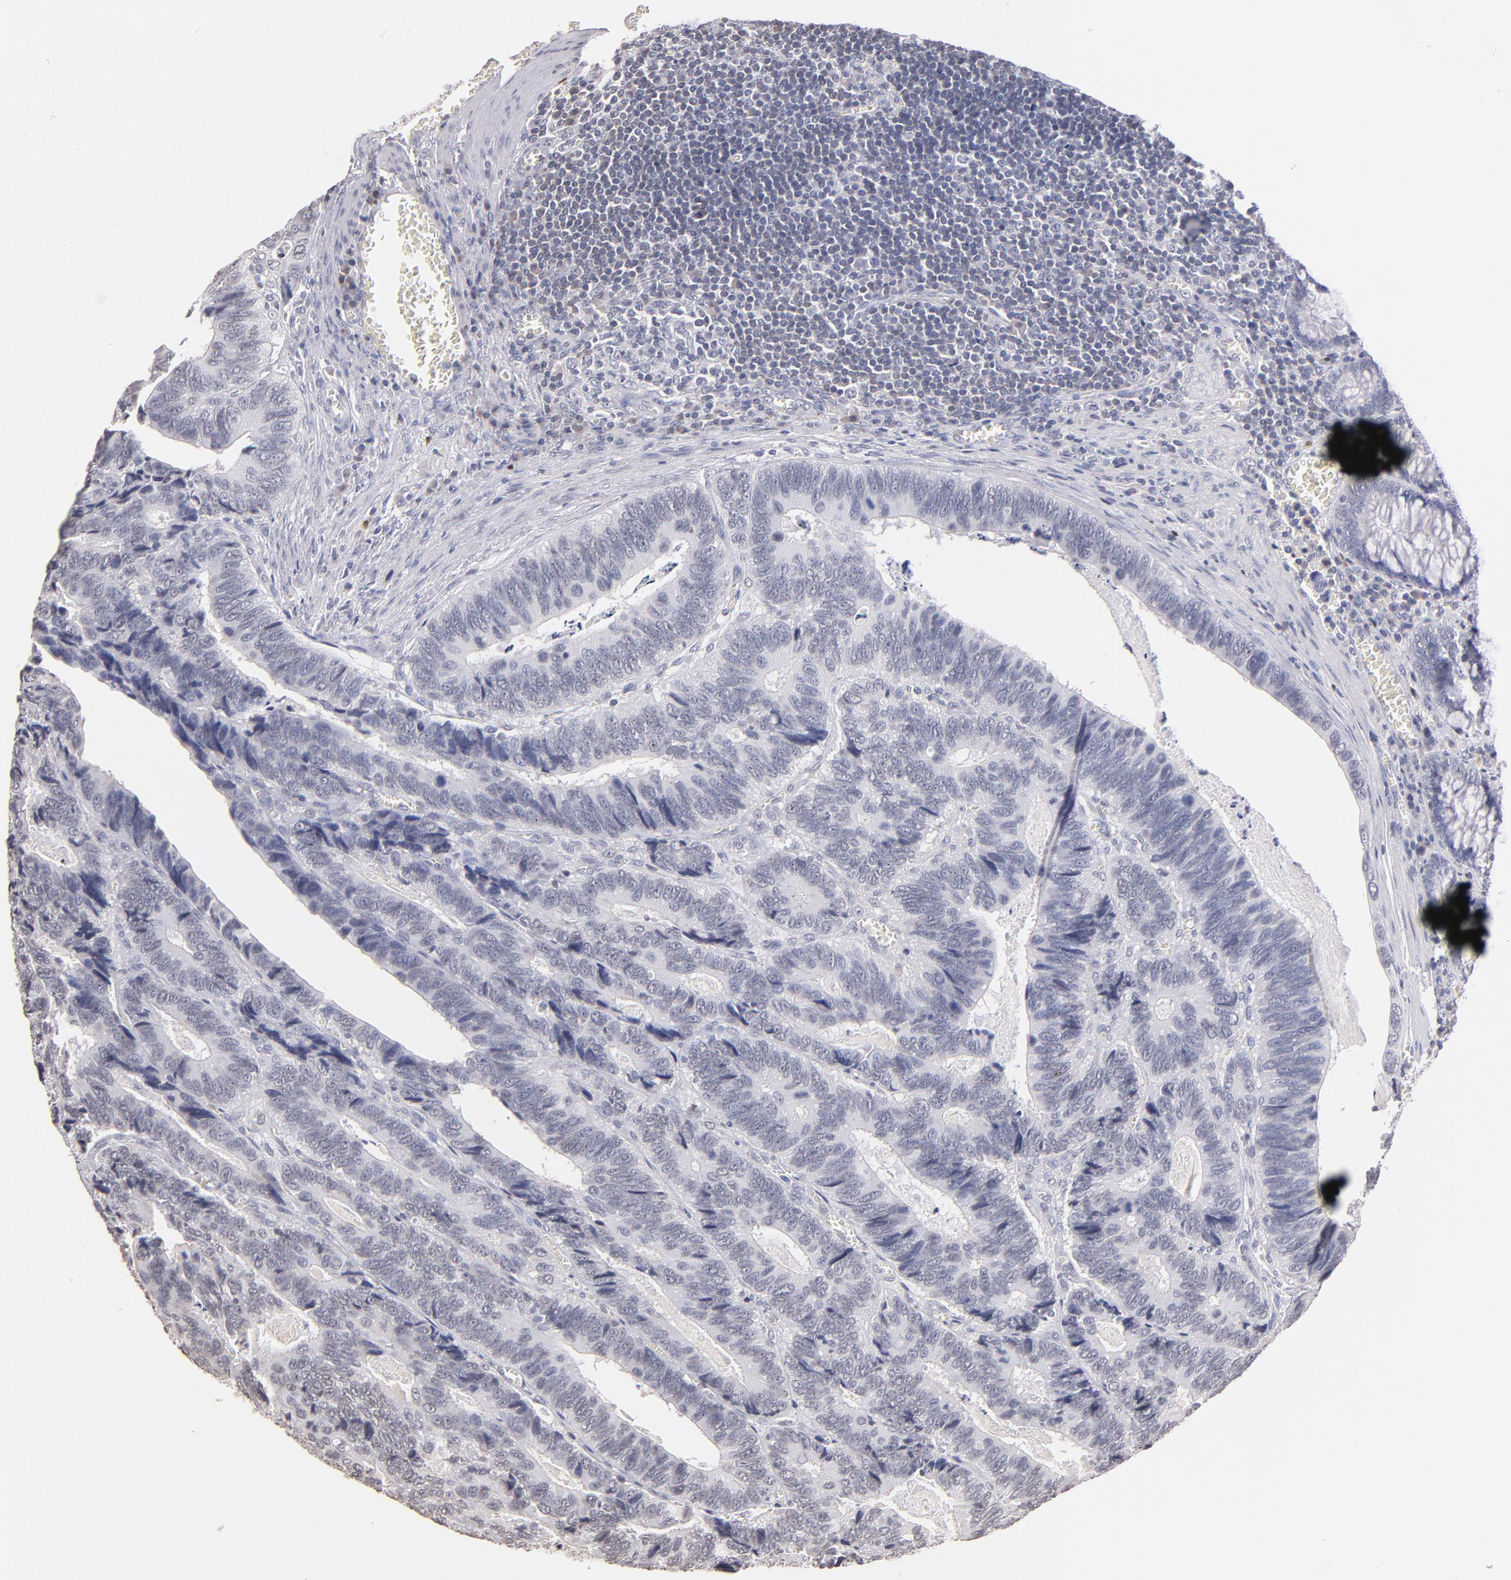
{"staining": {"intensity": "negative", "quantity": "none", "location": "none"}, "tissue": "colorectal cancer", "cell_type": "Tumor cells", "image_type": "cancer", "snomed": [{"axis": "morphology", "description": "Adenocarcinoma, NOS"}, {"axis": "topography", "description": "Colon"}], "caption": "This is a image of IHC staining of adenocarcinoma (colorectal), which shows no staining in tumor cells. (Brightfield microscopy of DAB immunohistochemistry at high magnification).", "gene": "SOX10", "patient": {"sex": "male", "age": 72}}